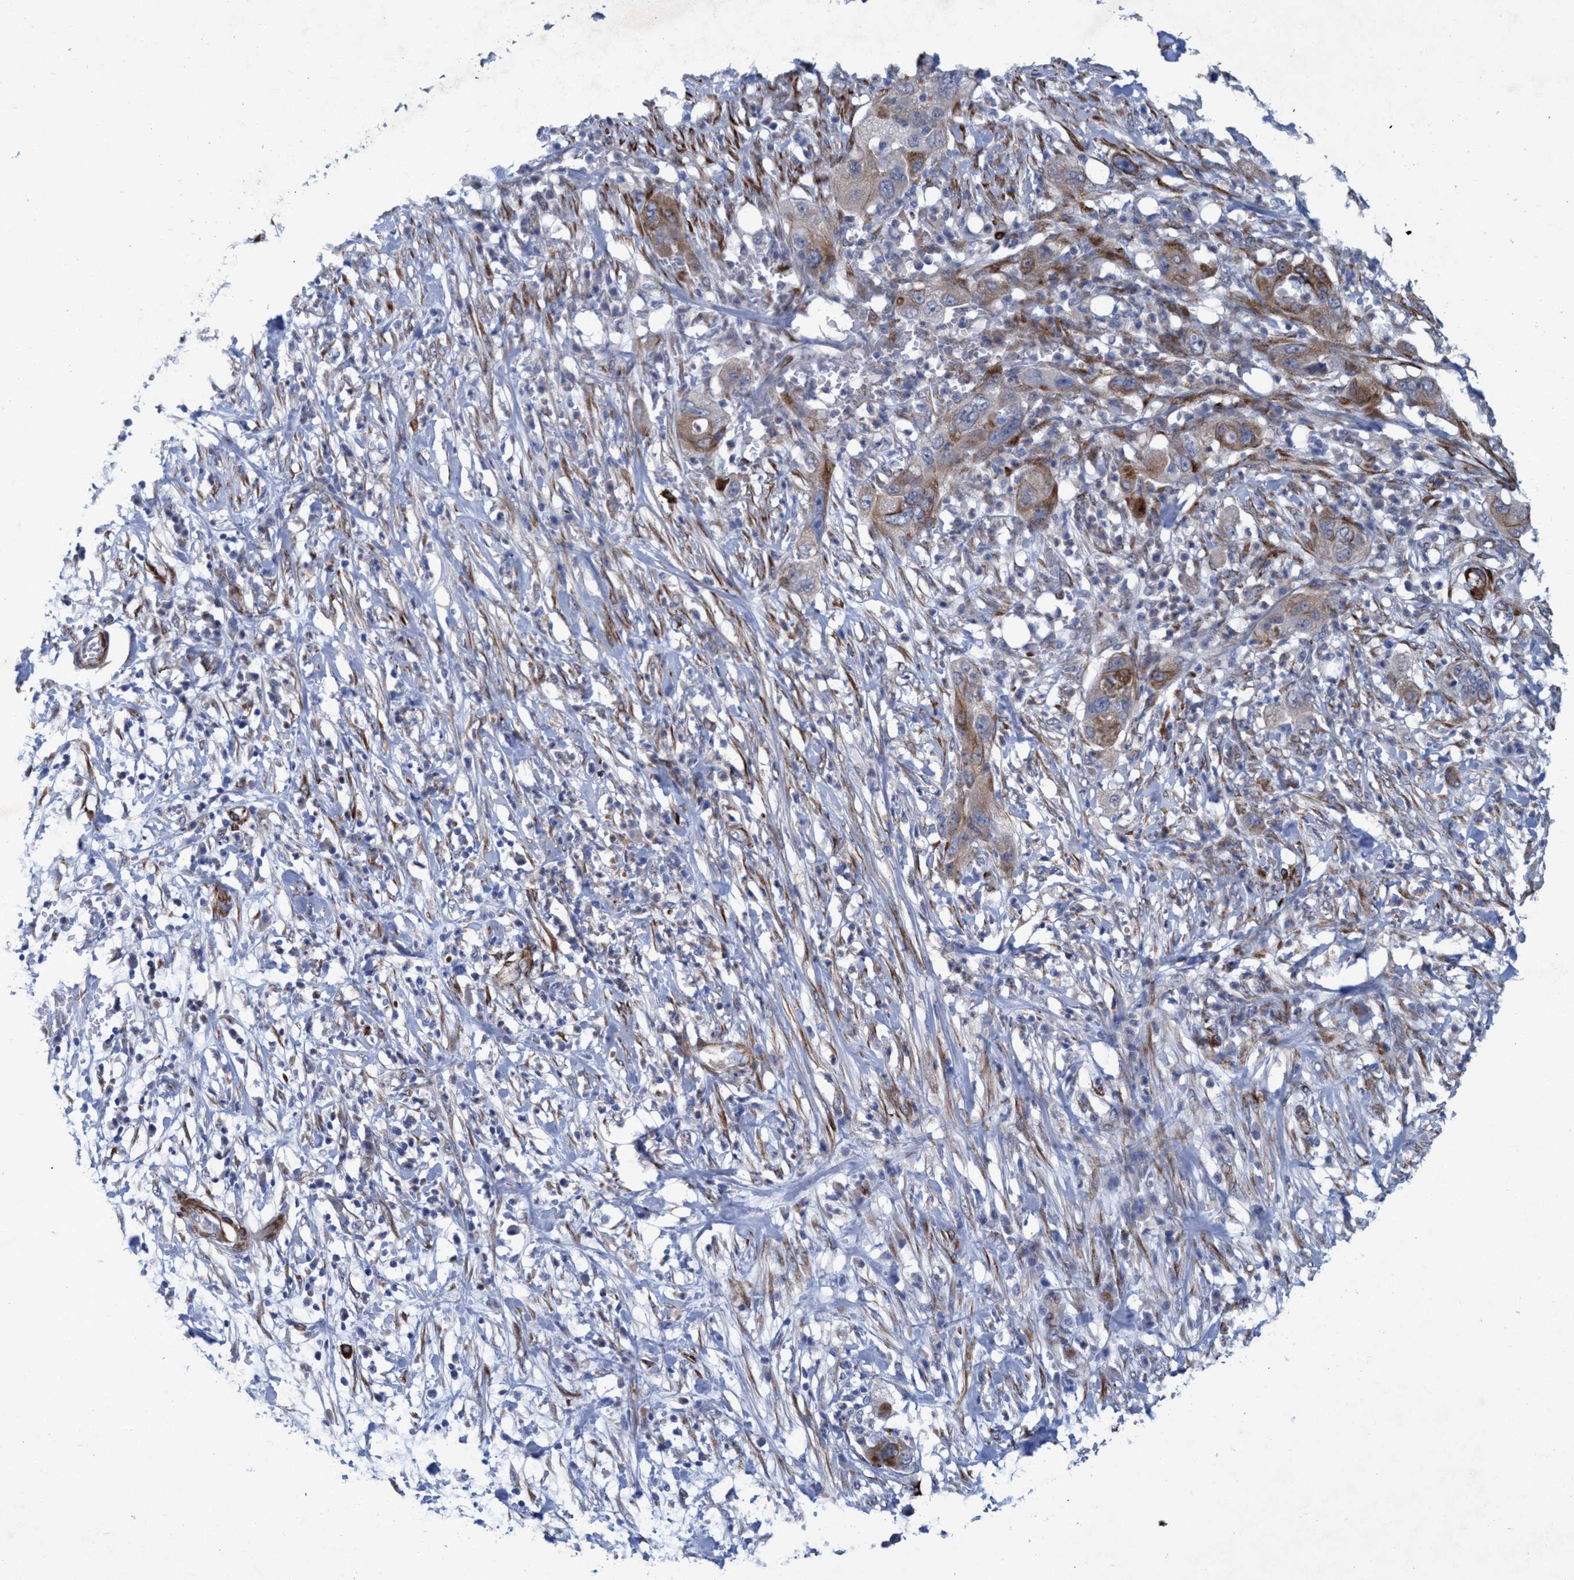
{"staining": {"intensity": "moderate", "quantity": "25%-75%", "location": "cytoplasmic/membranous"}, "tissue": "pancreatic cancer", "cell_type": "Tumor cells", "image_type": "cancer", "snomed": [{"axis": "morphology", "description": "Adenocarcinoma, NOS"}, {"axis": "topography", "description": "Pancreas"}], "caption": "A photomicrograph showing moderate cytoplasmic/membranous staining in approximately 25%-75% of tumor cells in adenocarcinoma (pancreatic), as visualized by brown immunohistochemical staining.", "gene": "SLC43A2", "patient": {"sex": "female", "age": 78}}